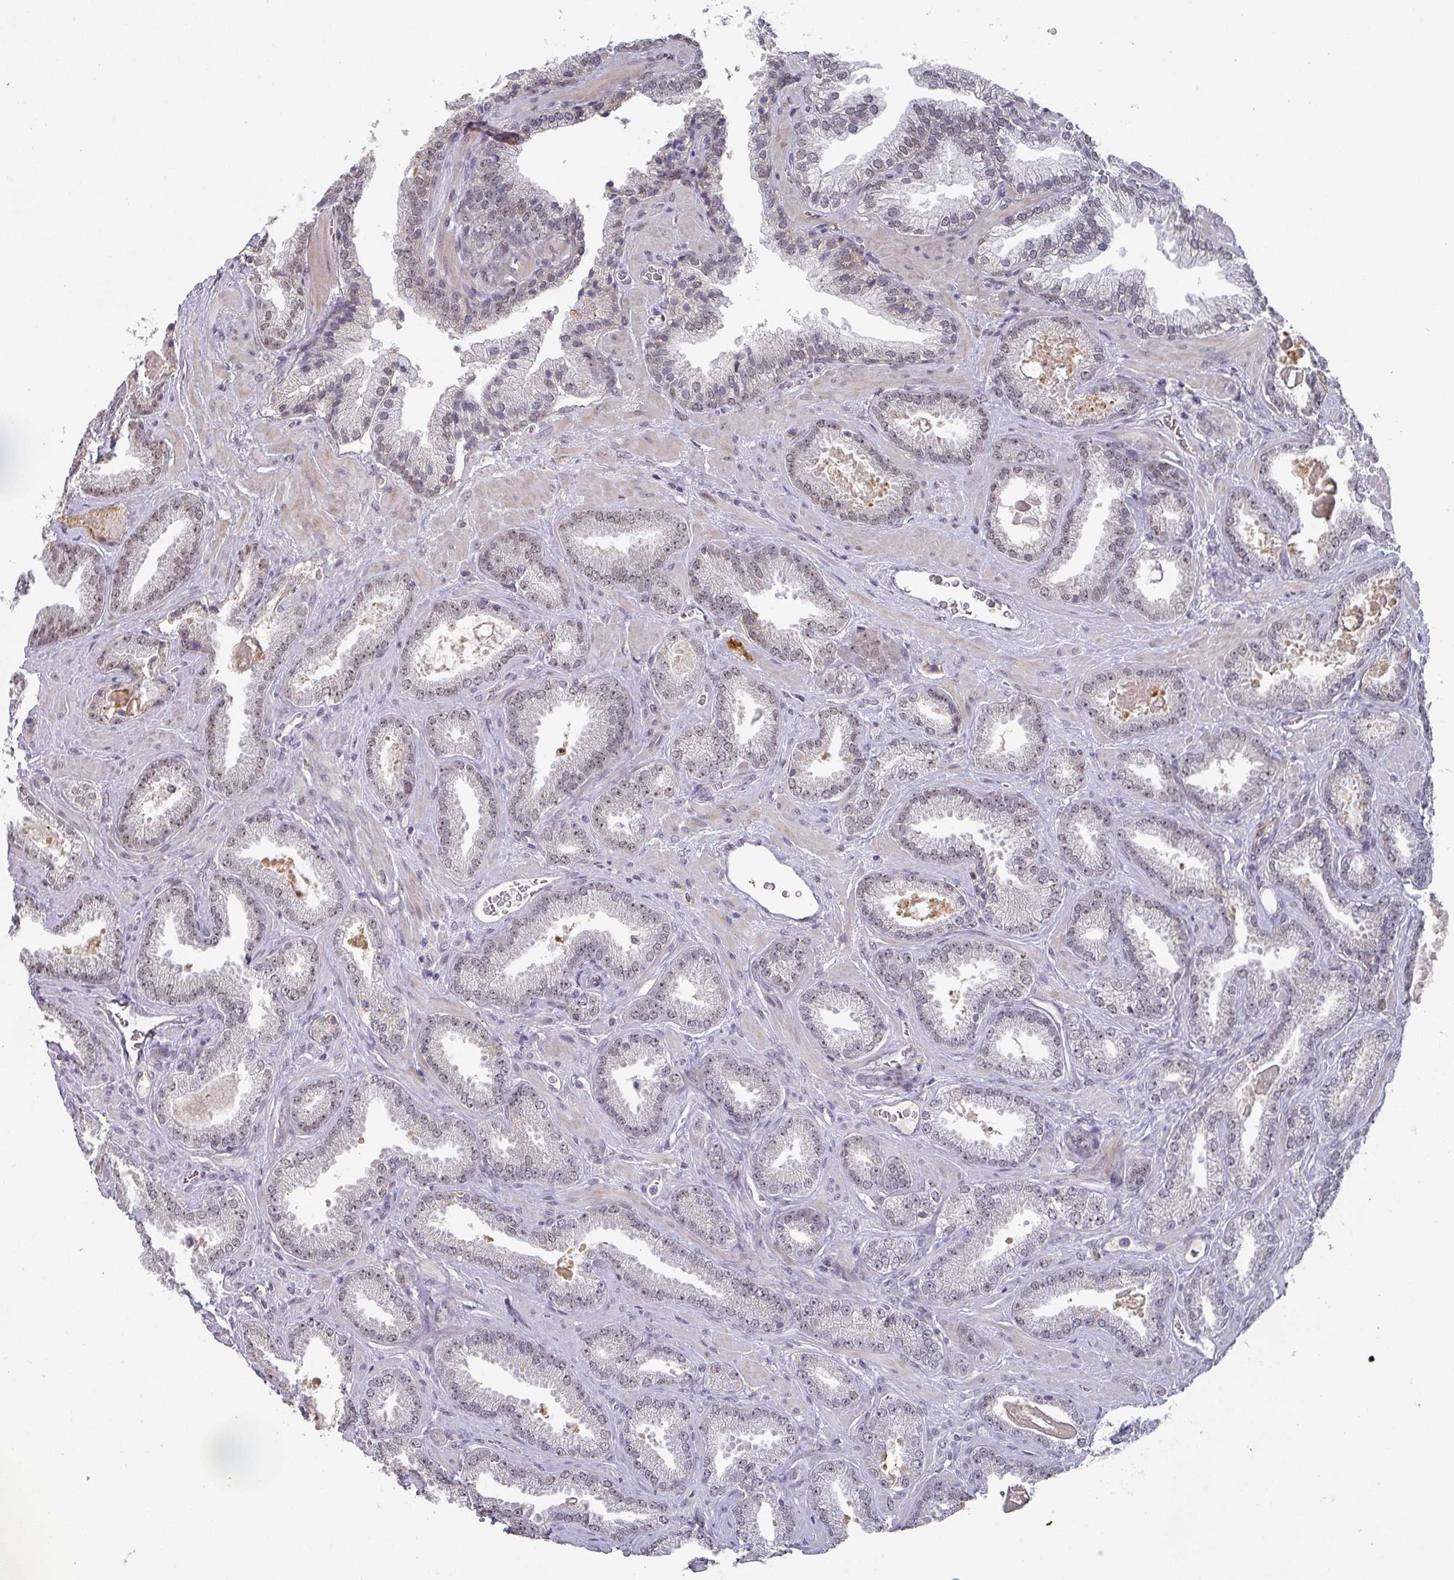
{"staining": {"intensity": "moderate", "quantity": "25%-75%", "location": "nuclear"}, "tissue": "prostate cancer", "cell_type": "Tumor cells", "image_type": "cancer", "snomed": [{"axis": "morphology", "description": "Adenocarcinoma, Low grade"}, {"axis": "topography", "description": "Prostate"}], "caption": "An IHC micrograph of neoplastic tissue is shown. Protein staining in brown shows moderate nuclear positivity in prostate cancer (adenocarcinoma (low-grade)) within tumor cells. (DAB IHC, brown staining for protein, blue staining for nuclei).", "gene": "ZNF654", "patient": {"sex": "male", "age": 62}}